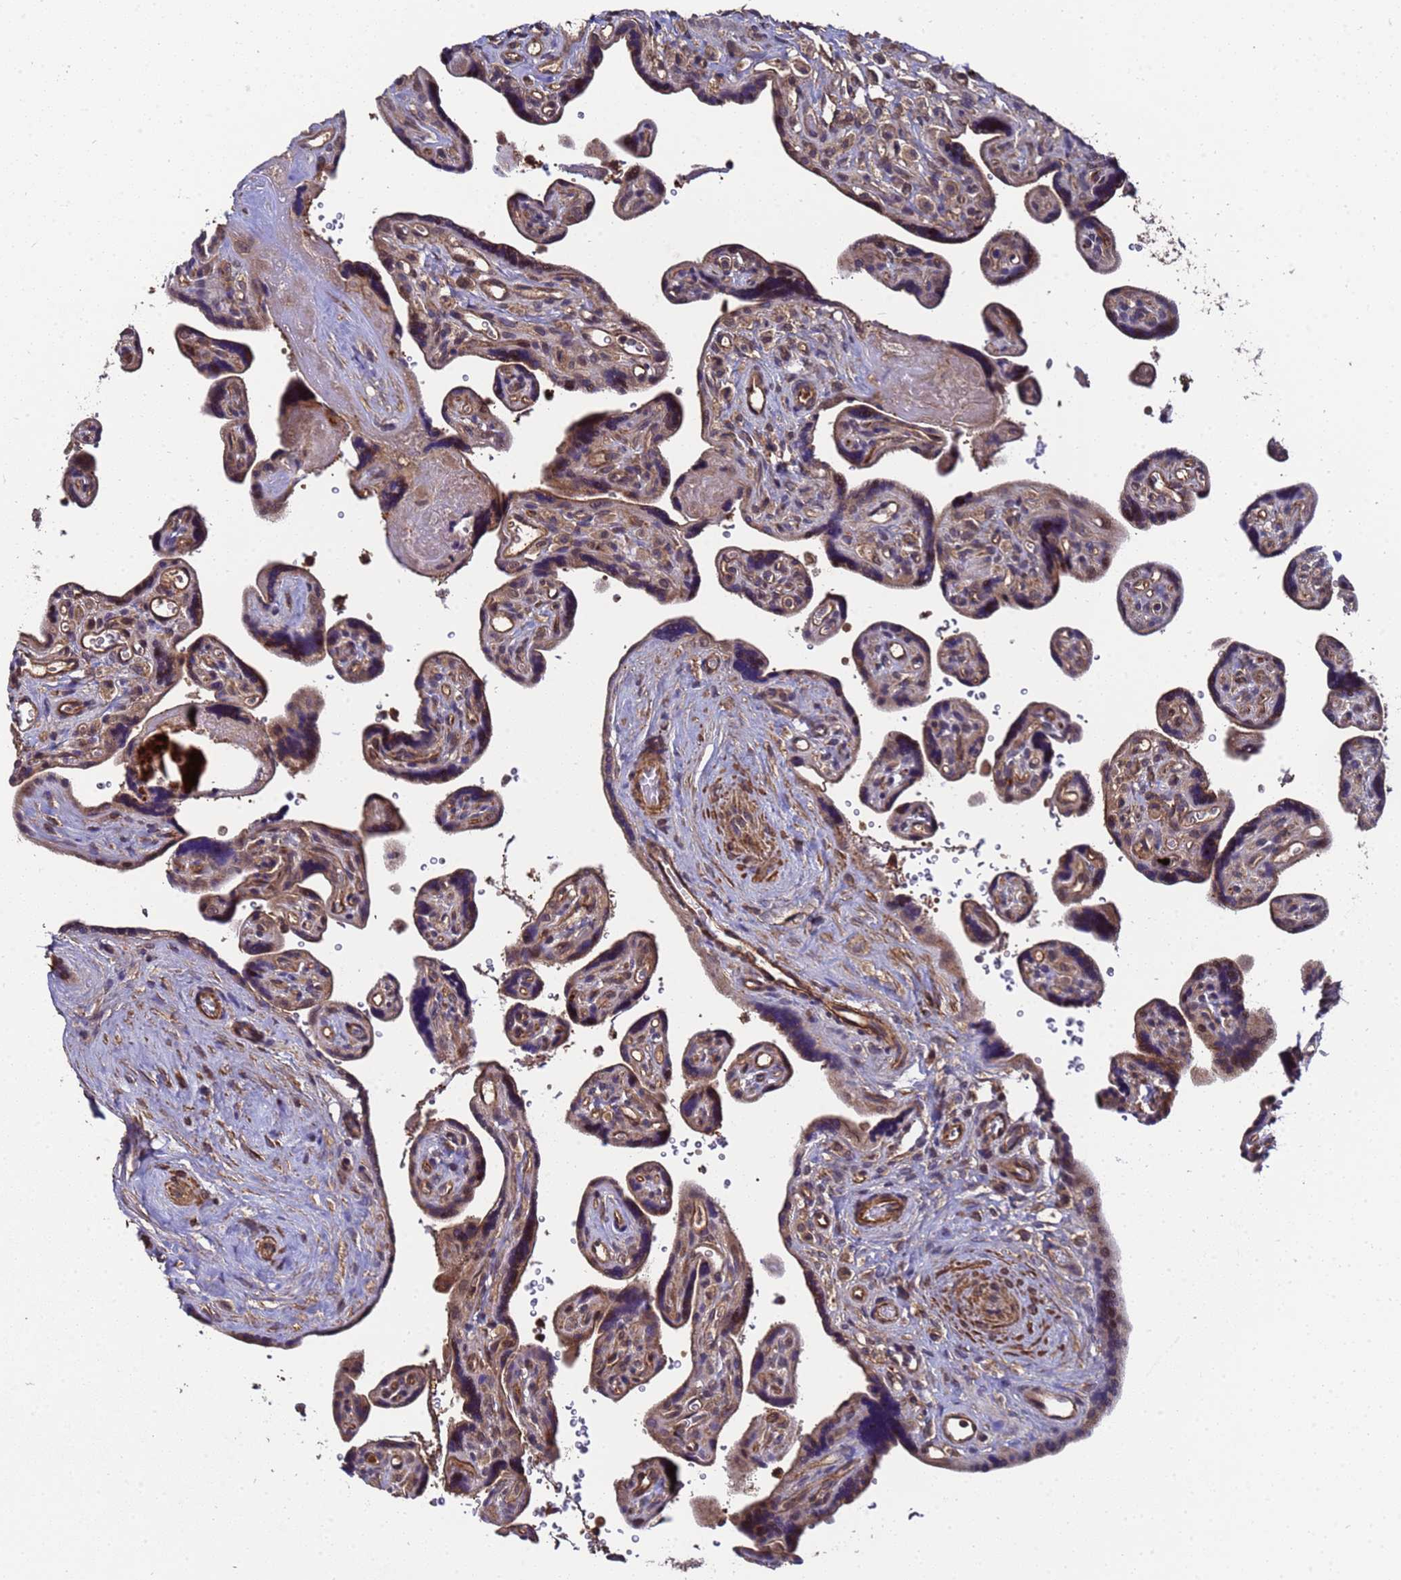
{"staining": {"intensity": "weak", "quantity": "25%-75%", "location": "cytoplasmic/membranous"}, "tissue": "placenta", "cell_type": "Decidual cells", "image_type": "normal", "snomed": [{"axis": "morphology", "description": "Normal tissue, NOS"}, {"axis": "topography", "description": "Placenta"}], "caption": "Placenta stained with DAB IHC exhibits low levels of weak cytoplasmic/membranous positivity in about 25%-75% of decidual cells.", "gene": "GSTCD", "patient": {"sex": "female", "age": 39}}